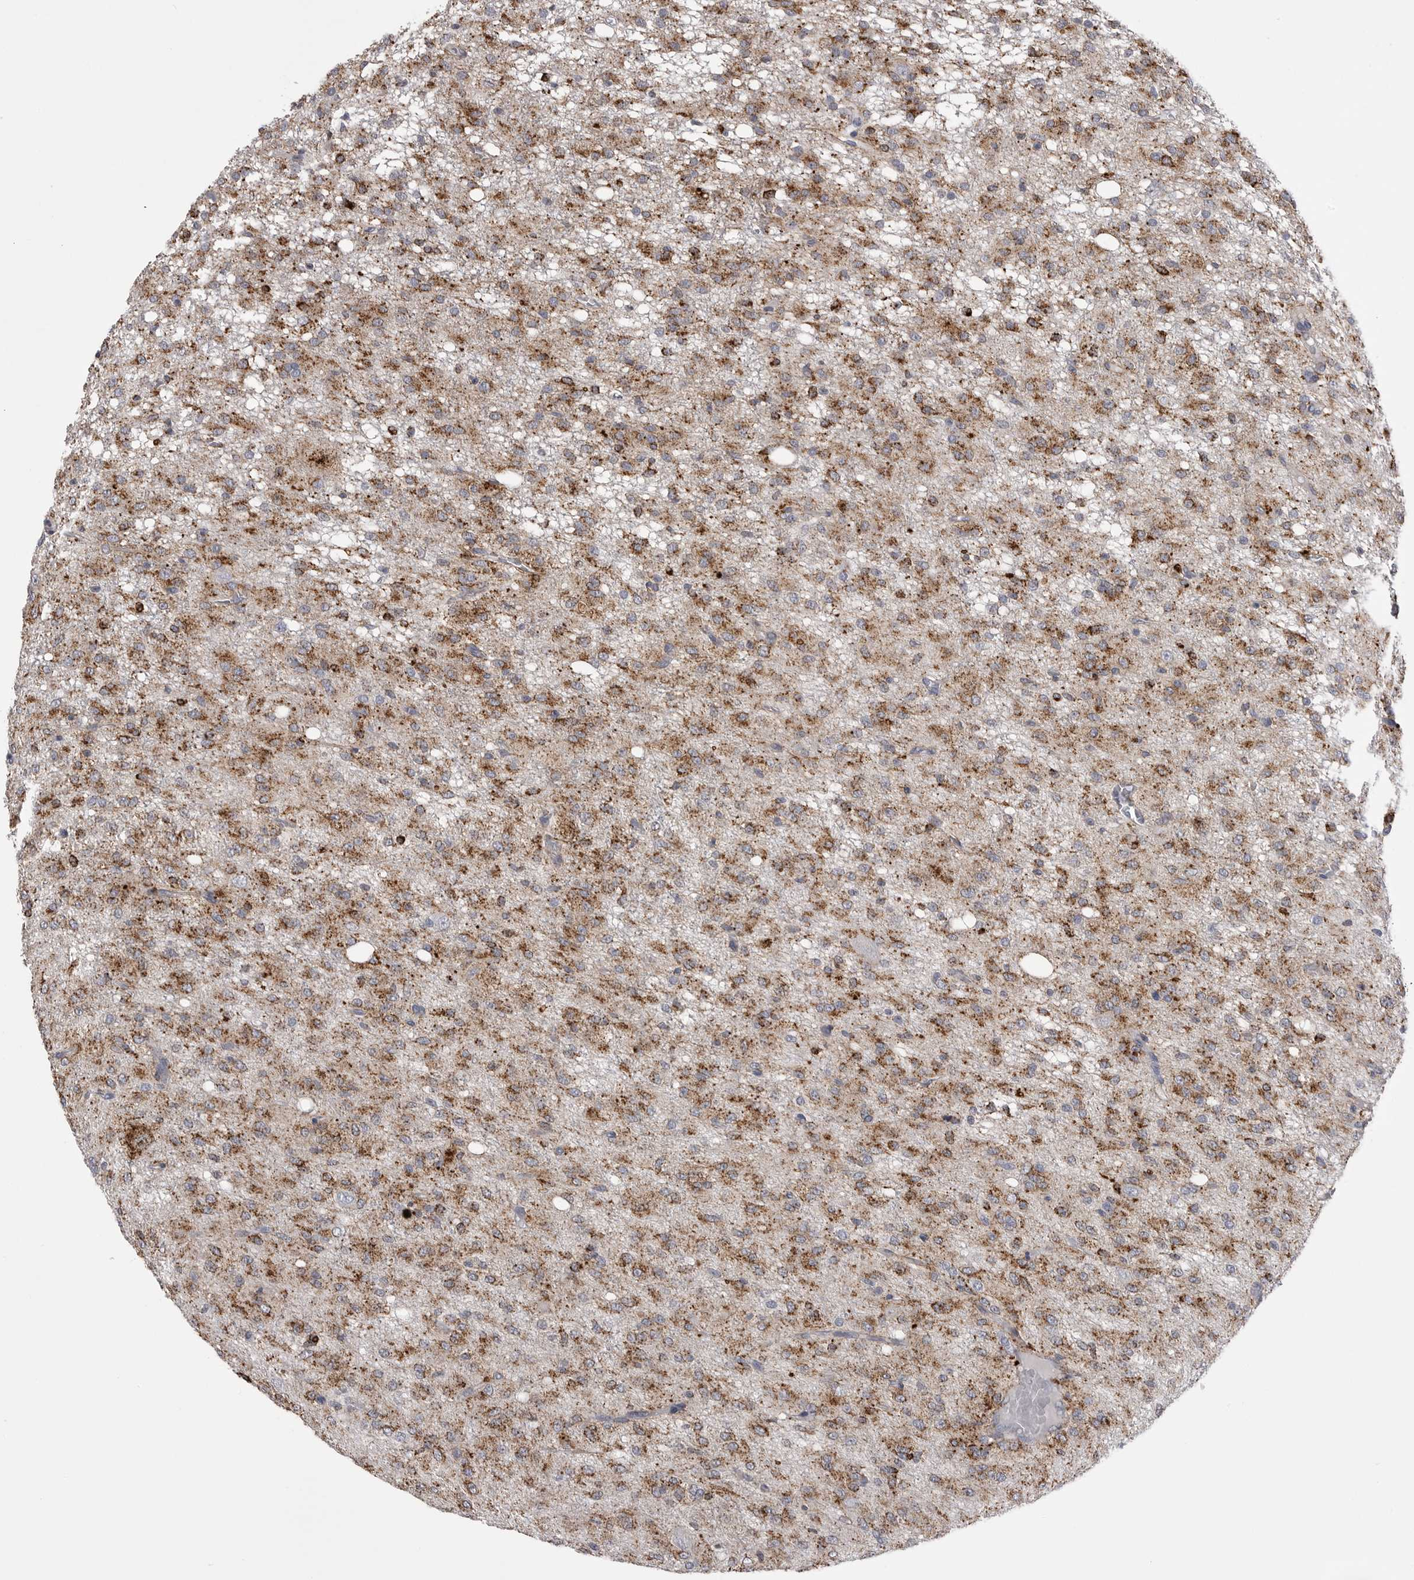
{"staining": {"intensity": "moderate", "quantity": ">75%", "location": "cytoplasmic/membranous"}, "tissue": "glioma", "cell_type": "Tumor cells", "image_type": "cancer", "snomed": [{"axis": "morphology", "description": "Glioma, malignant, High grade"}, {"axis": "topography", "description": "Brain"}], "caption": "An image showing moderate cytoplasmic/membranous expression in approximately >75% of tumor cells in glioma, as visualized by brown immunohistochemical staining.", "gene": "PSPN", "patient": {"sex": "female", "age": 59}}